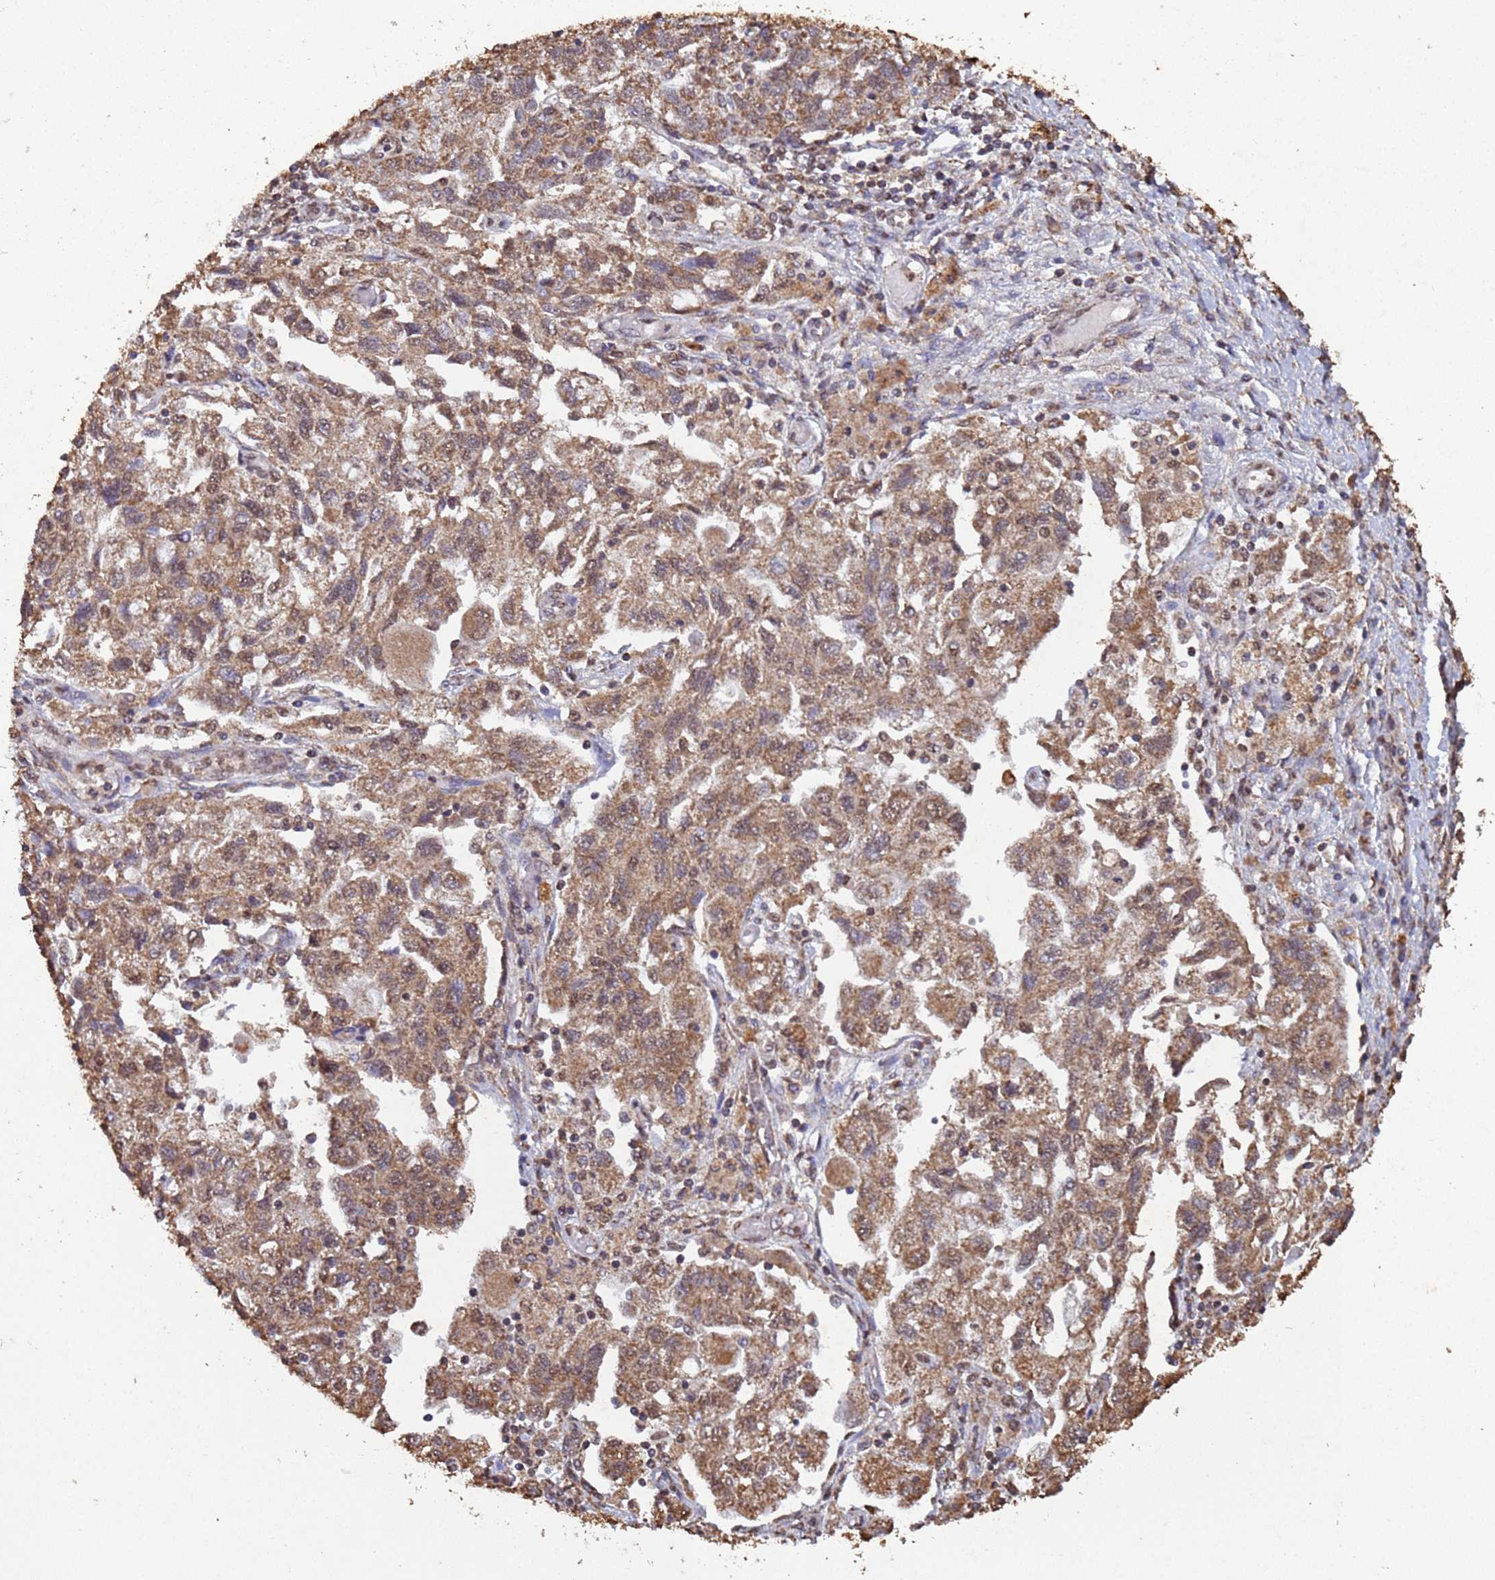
{"staining": {"intensity": "moderate", "quantity": ">75%", "location": "cytoplasmic/membranous,nuclear"}, "tissue": "ovarian cancer", "cell_type": "Tumor cells", "image_type": "cancer", "snomed": [{"axis": "morphology", "description": "Carcinoma, NOS"}, {"axis": "morphology", "description": "Cystadenocarcinoma, serous, NOS"}, {"axis": "topography", "description": "Ovary"}], "caption": "The photomicrograph demonstrates staining of ovarian serous cystadenocarcinoma, revealing moderate cytoplasmic/membranous and nuclear protein staining (brown color) within tumor cells.", "gene": "HDAC10", "patient": {"sex": "female", "age": 69}}